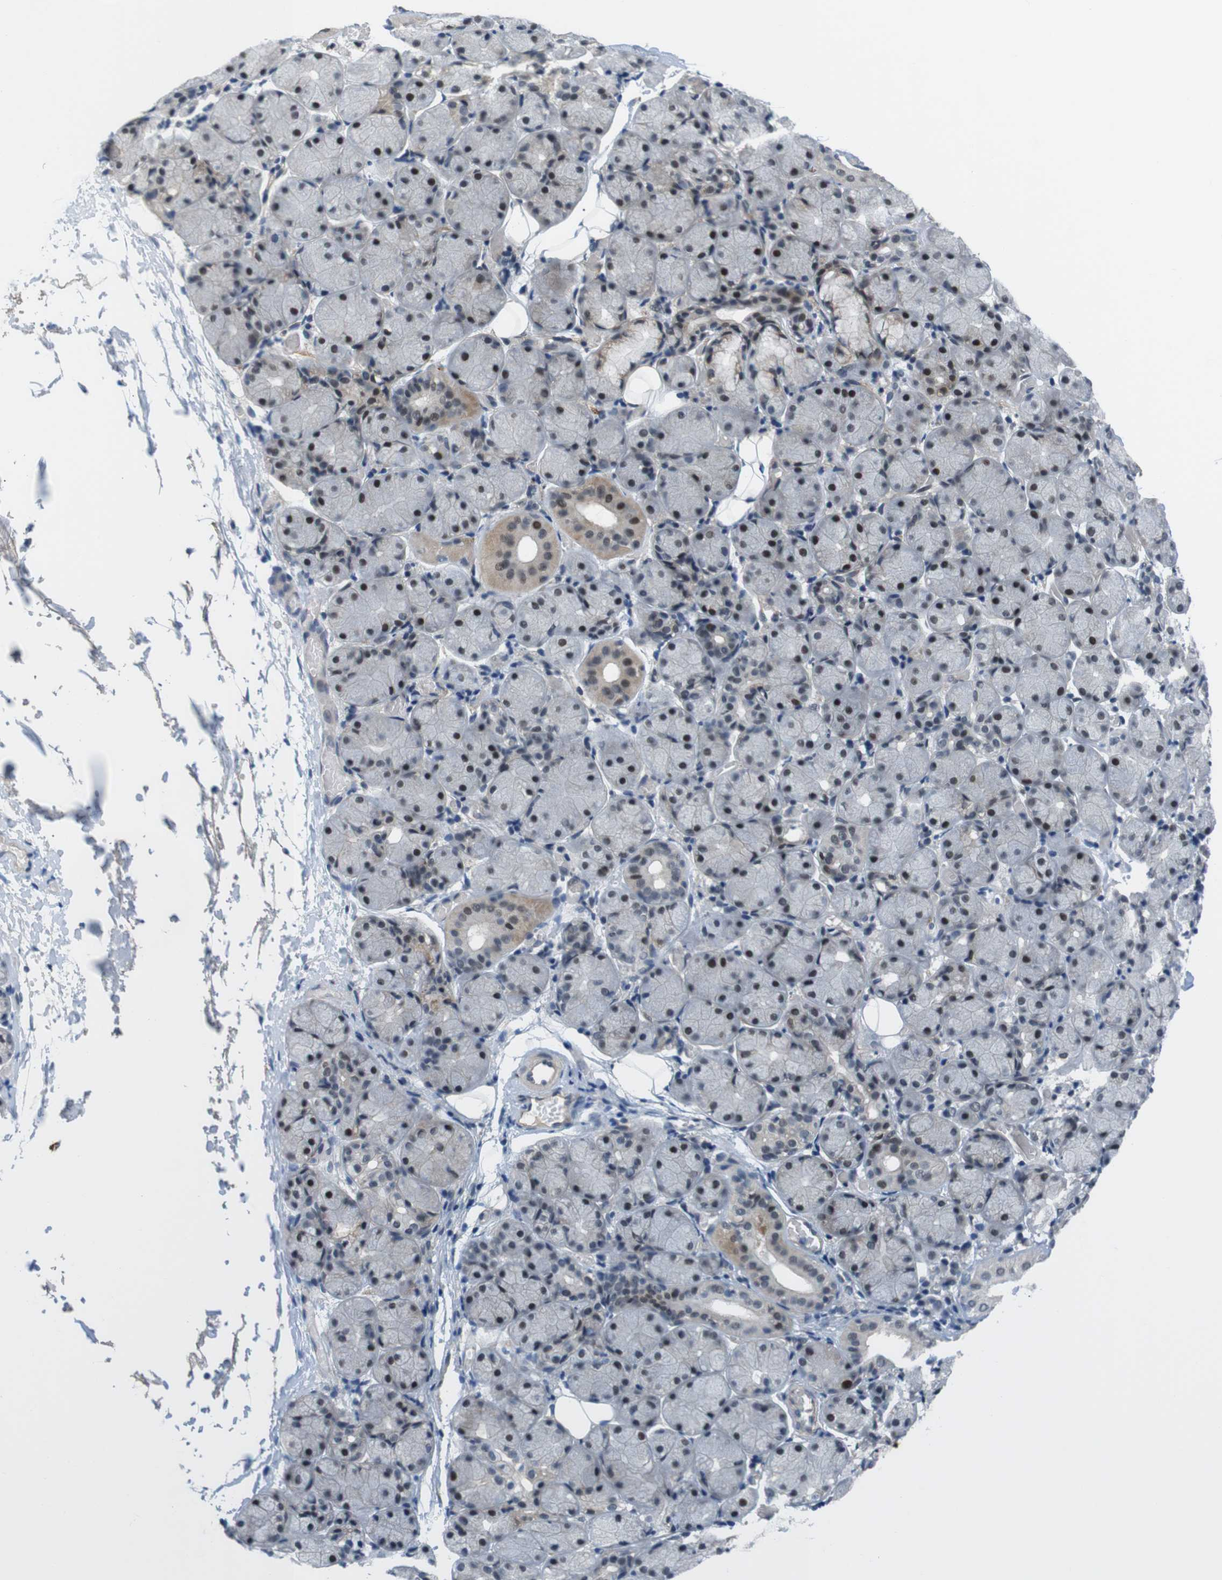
{"staining": {"intensity": "weak", "quantity": "25%-75%", "location": "cytoplasmic/membranous,nuclear"}, "tissue": "salivary gland", "cell_type": "Glandular cells", "image_type": "normal", "snomed": [{"axis": "morphology", "description": "Normal tissue, NOS"}, {"axis": "topography", "description": "Salivary gland"}], "caption": "The image reveals a brown stain indicating the presence of a protein in the cytoplasmic/membranous,nuclear of glandular cells in salivary gland.", "gene": "SMCO2", "patient": {"sex": "female", "age": 24}}